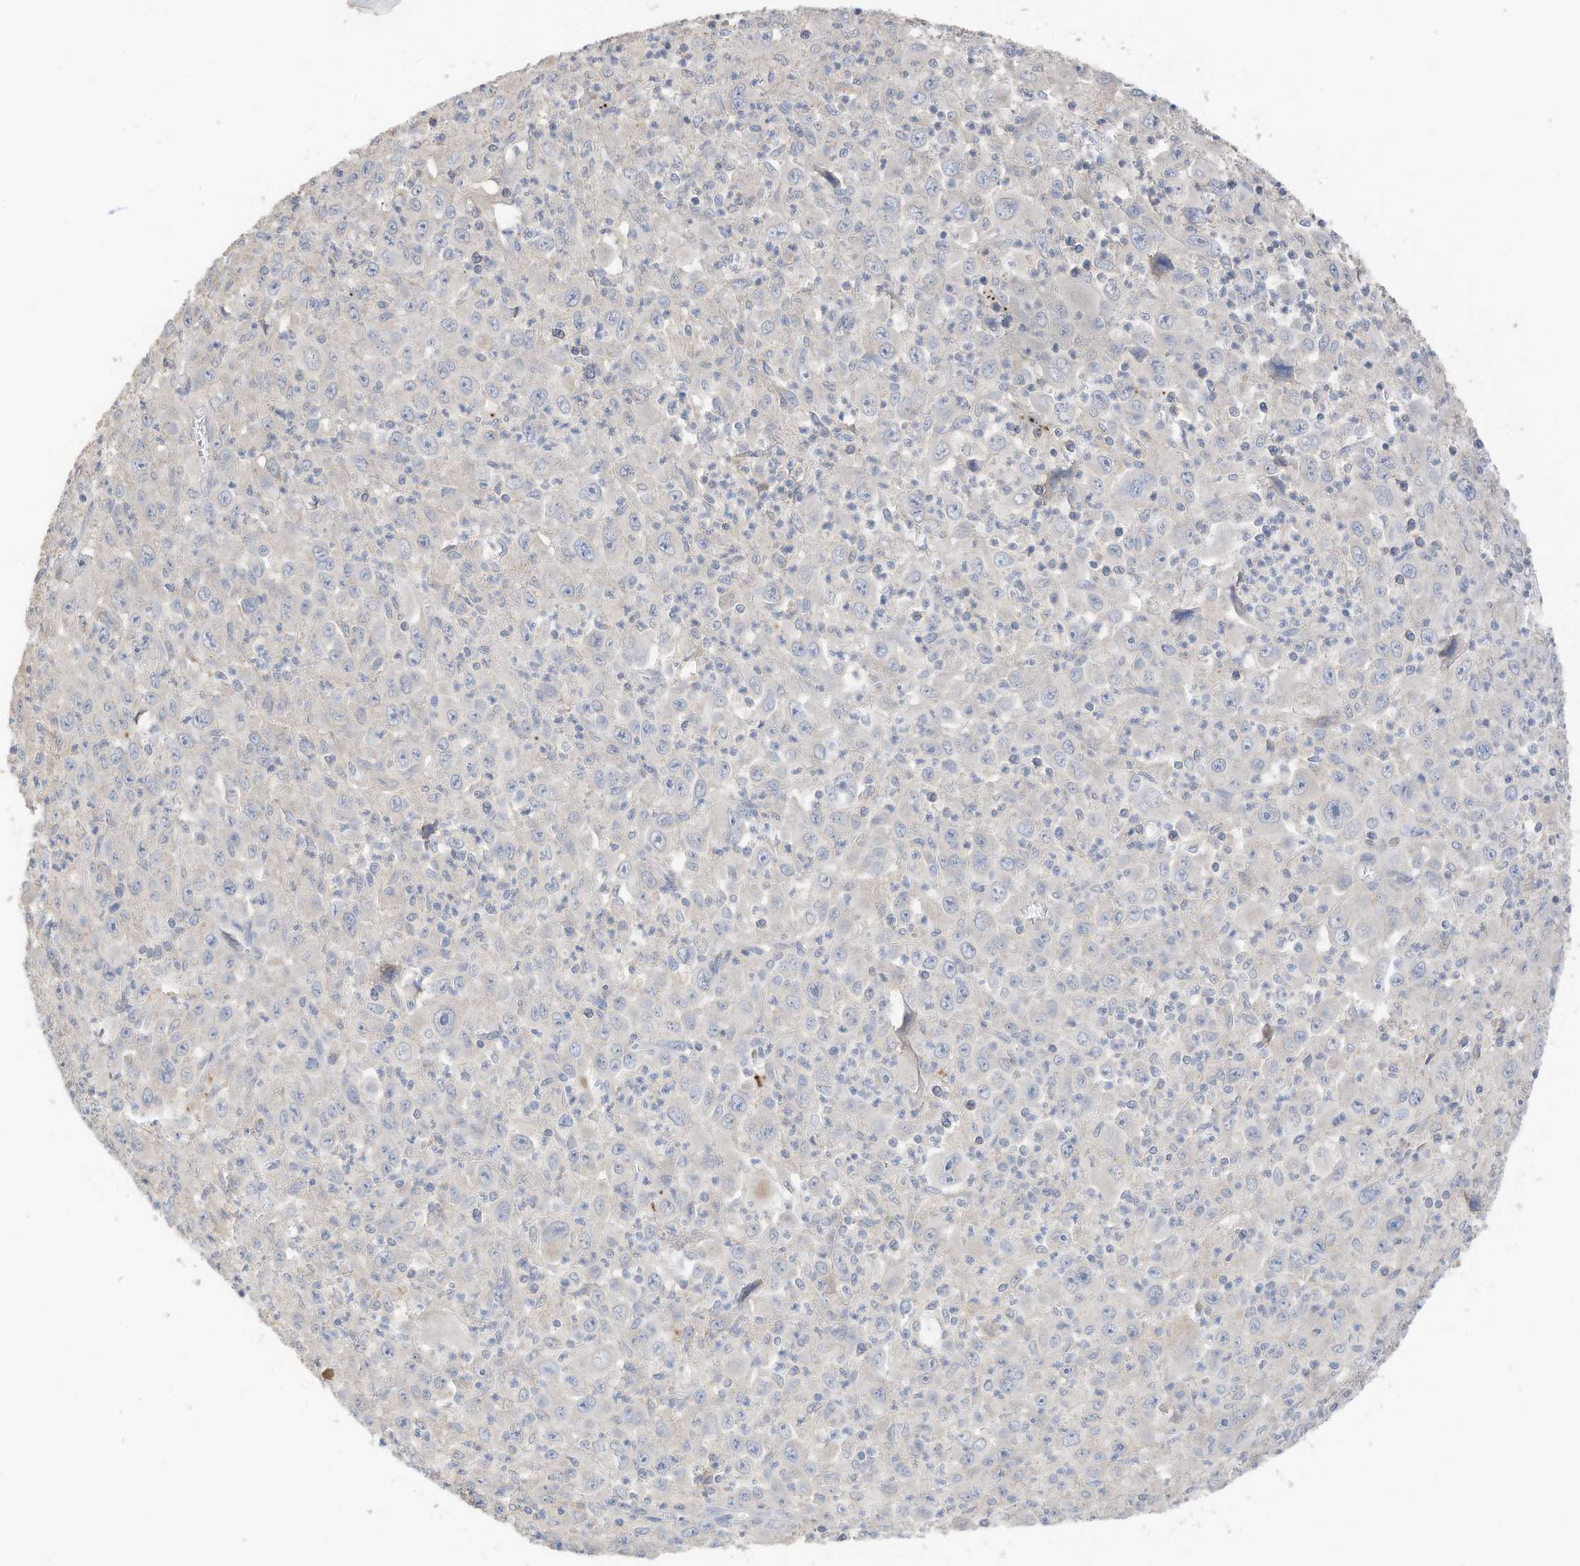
{"staining": {"intensity": "negative", "quantity": "none", "location": "none"}, "tissue": "melanoma", "cell_type": "Tumor cells", "image_type": "cancer", "snomed": [{"axis": "morphology", "description": "Malignant melanoma, Metastatic site"}, {"axis": "topography", "description": "Skin"}], "caption": "DAB immunohistochemical staining of malignant melanoma (metastatic site) exhibits no significant expression in tumor cells. (DAB immunohistochemistry (IHC) visualized using brightfield microscopy, high magnification).", "gene": "CAPN13", "patient": {"sex": "female", "age": 56}}